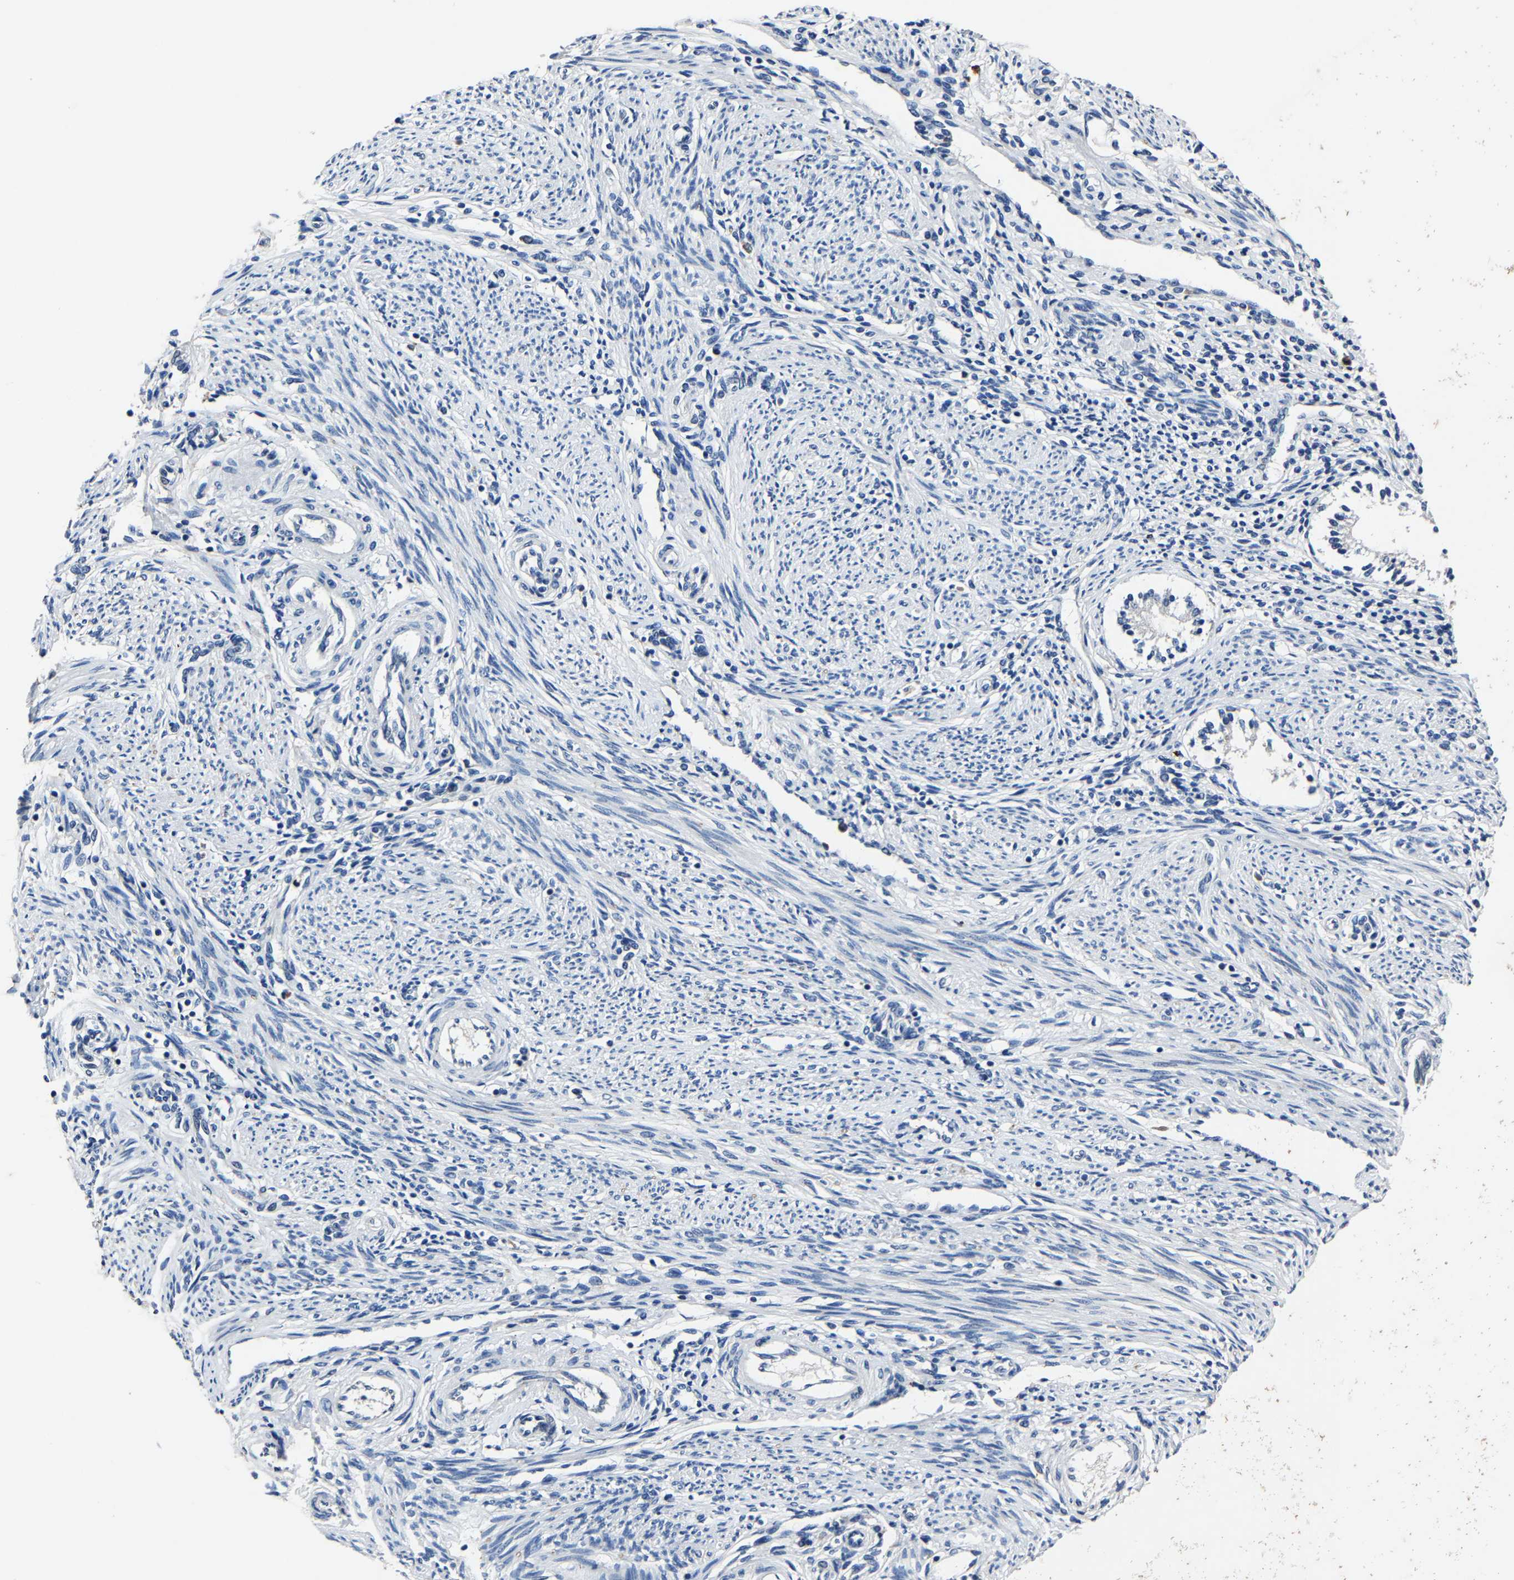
{"staining": {"intensity": "negative", "quantity": "none", "location": "none"}, "tissue": "endometrium", "cell_type": "Cells in endometrial stroma", "image_type": "normal", "snomed": [{"axis": "morphology", "description": "Normal tissue, NOS"}, {"axis": "topography", "description": "Endometrium"}], "caption": "There is no significant expression in cells in endometrial stroma of endometrium. Brightfield microscopy of immunohistochemistry stained with DAB (3,3'-diaminobenzidine) (brown) and hematoxylin (blue), captured at high magnification.", "gene": "PCNX2", "patient": {"sex": "female", "age": 42}}